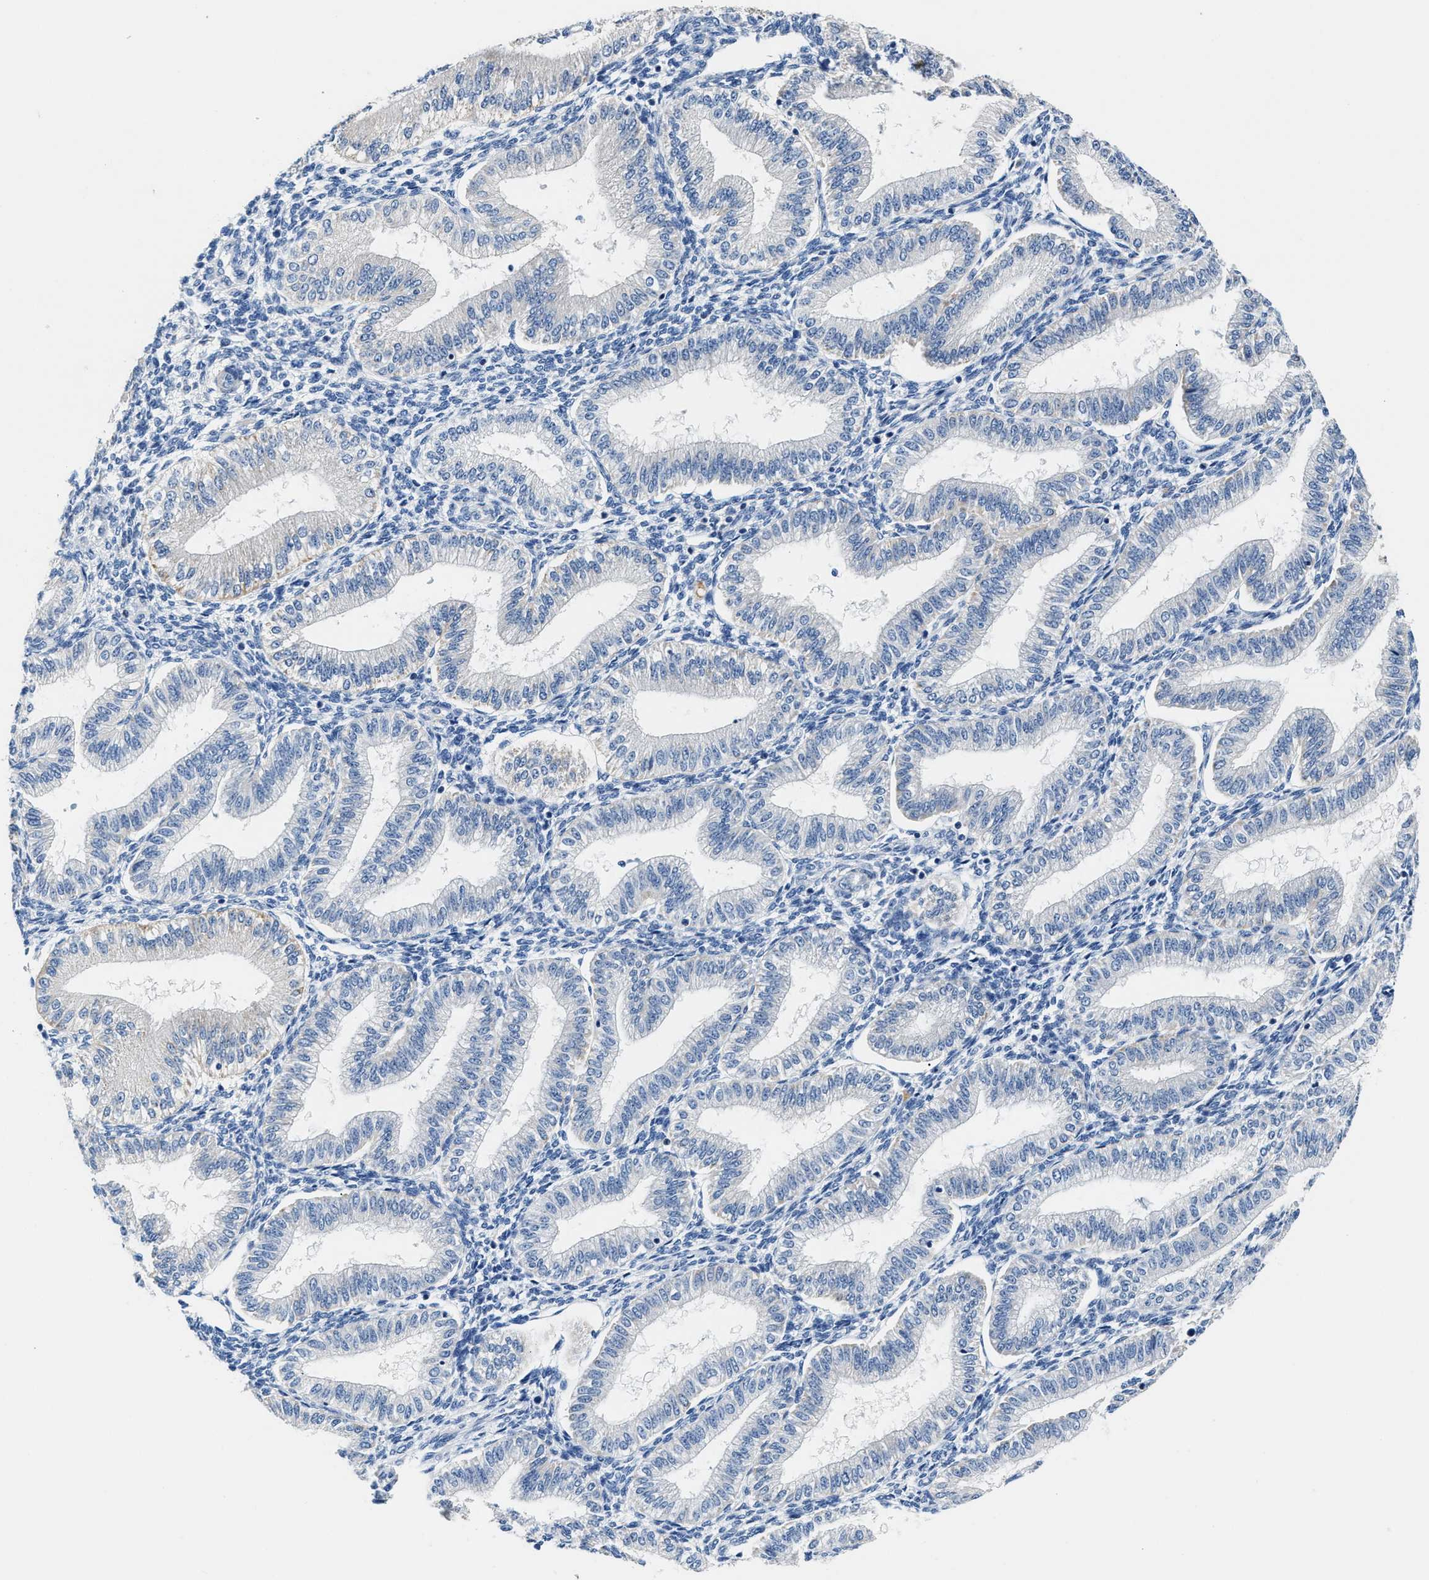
{"staining": {"intensity": "negative", "quantity": "none", "location": "none"}, "tissue": "endometrium", "cell_type": "Cells in endometrial stroma", "image_type": "normal", "snomed": [{"axis": "morphology", "description": "Normal tissue, NOS"}, {"axis": "topography", "description": "Endometrium"}], "caption": "Cells in endometrial stroma are negative for brown protein staining in benign endometrium. (DAB immunohistochemistry (IHC) with hematoxylin counter stain).", "gene": "TUT7", "patient": {"sex": "female", "age": 39}}